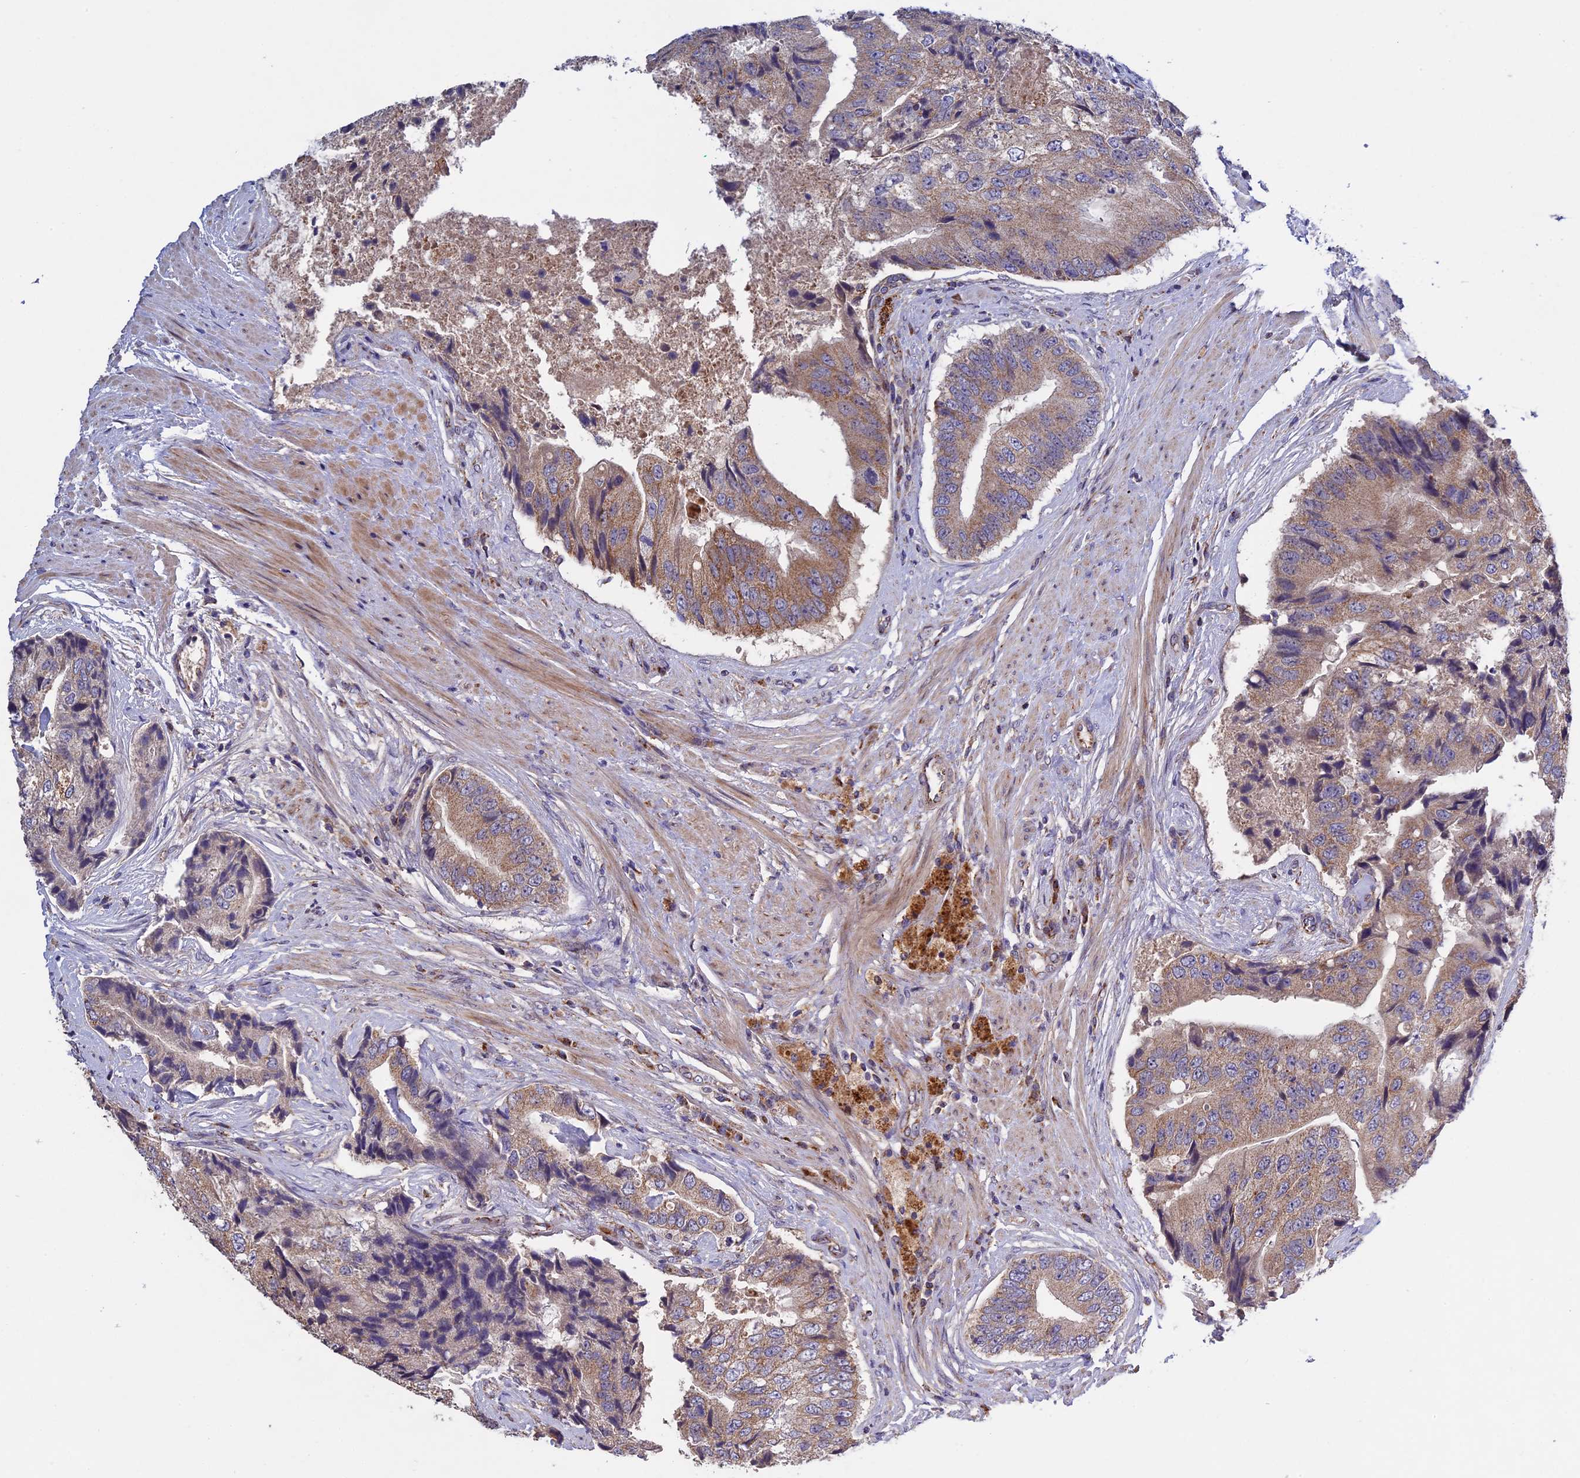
{"staining": {"intensity": "moderate", "quantity": ">75%", "location": "cytoplasmic/membranous"}, "tissue": "prostate cancer", "cell_type": "Tumor cells", "image_type": "cancer", "snomed": [{"axis": "morphology", "description": "Adenocarcinoma, High grade"}, {"axis": "topography", "description": "Prostate"}], "caption": "Protein expression analysis of human high-grade adenocarcinoma (prostate) reveals moderate cytoplasmic/membranous expression in about >75% of tumor cells.", "gene": "RNF17", "patient": {"sex": "male", "age": 70}}